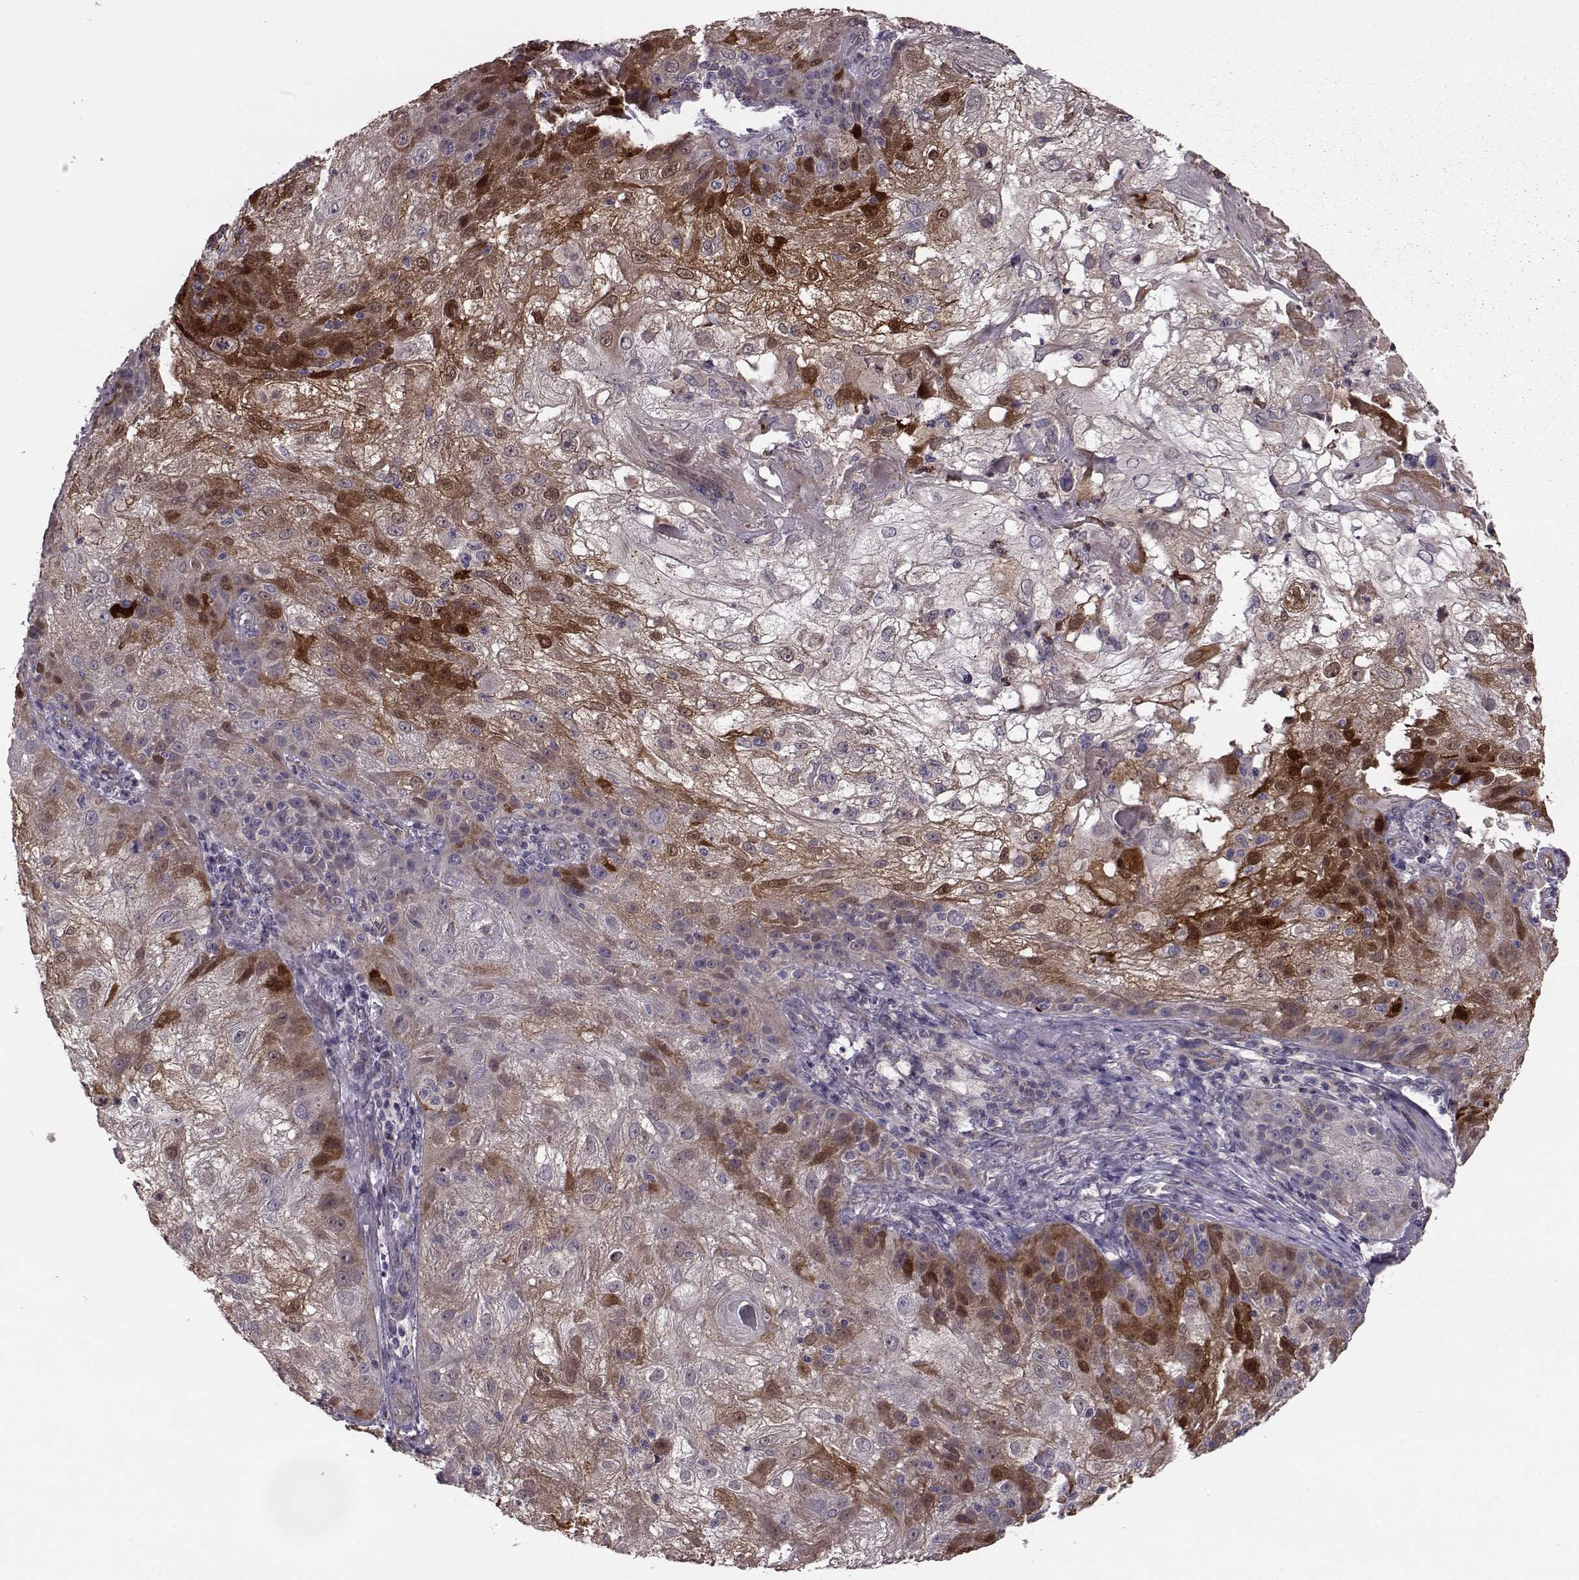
{"staining": {"intensity": "moderate", "quantity": "25%-75%", "location": "cytoplasmic/membranous"}, "tissue": "skin cancer", "cell_type": "Tumor cells", "image_type": "cancer", "snomed": [{"axis": "morphology", "description": "Normal tissue, NOS"}, {"axis": "morphology", "description": "Squamous cell carcinoma, NOS"}, {"axis": "topography", "description": "Skin"}], "caption": "Immunohistochemistry (IHC) photomicrograph of skin cancer stained for a protein (brown), which exhibits medium levels of moderate cytoplasmic/membranous positivity in approximately 25%-75% of tumor cells.", "gene": "NTF3", "patient": {"sex": "female", "age": 83}}